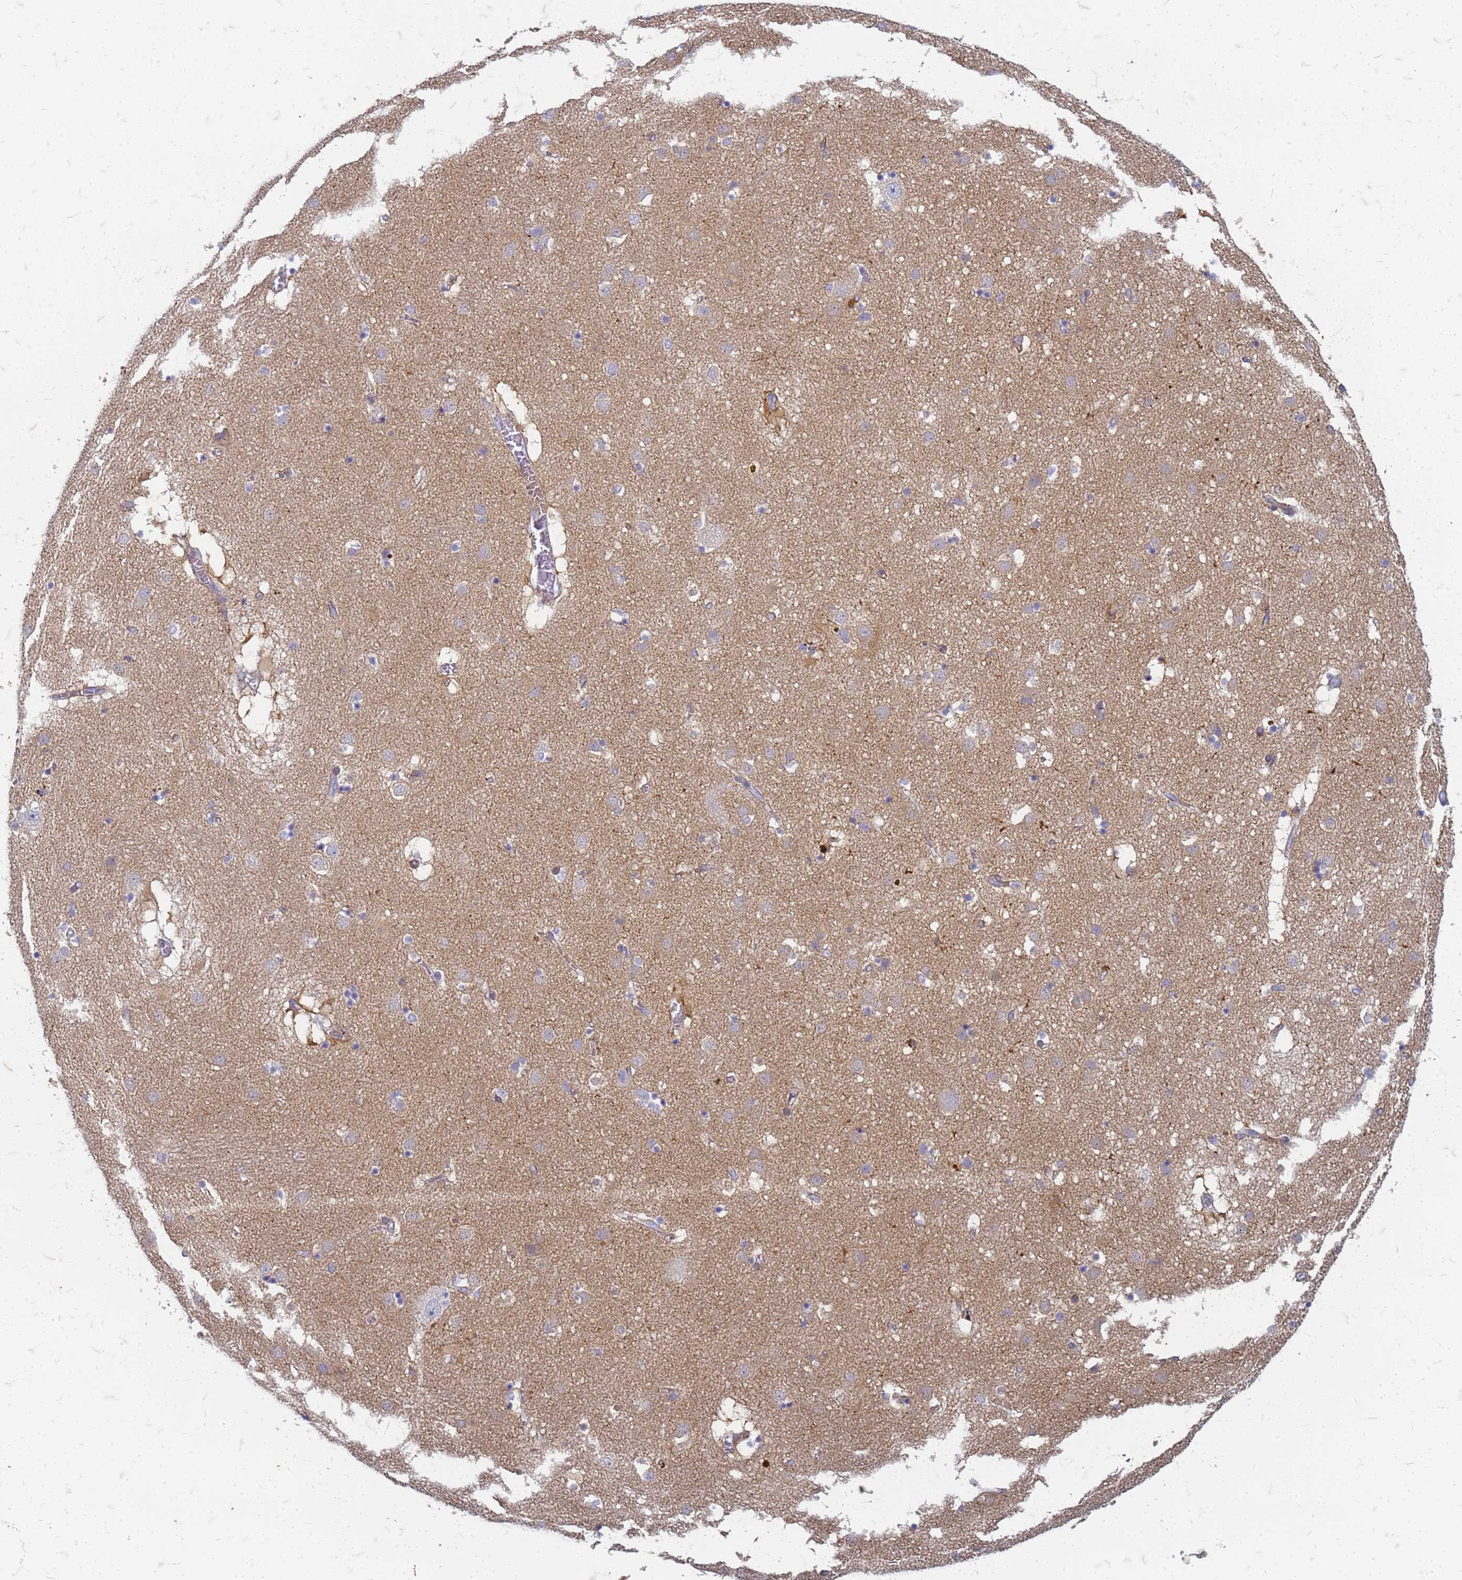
{"staining": {"intensity": "negative", "quantity": "none", "location": "none"}, "tissue": "caudate", "cell_type": "Glial cells", "image_type": "normal", "snomed": [{"axis": "morphology", "description": "Normal tissue, NOS"}, {"axis": "topography", "description": "Lateral ventricle wall"}], "caption": "Immunohistochemistry (IHC) of unremarkable caudate reveals no positivity in glial cells. (DAB (3,3'-diaminobenzidine) IHC, high magnification).", "gene": "TRIM64B", "patient": {"sex": "male", "age": 70}}